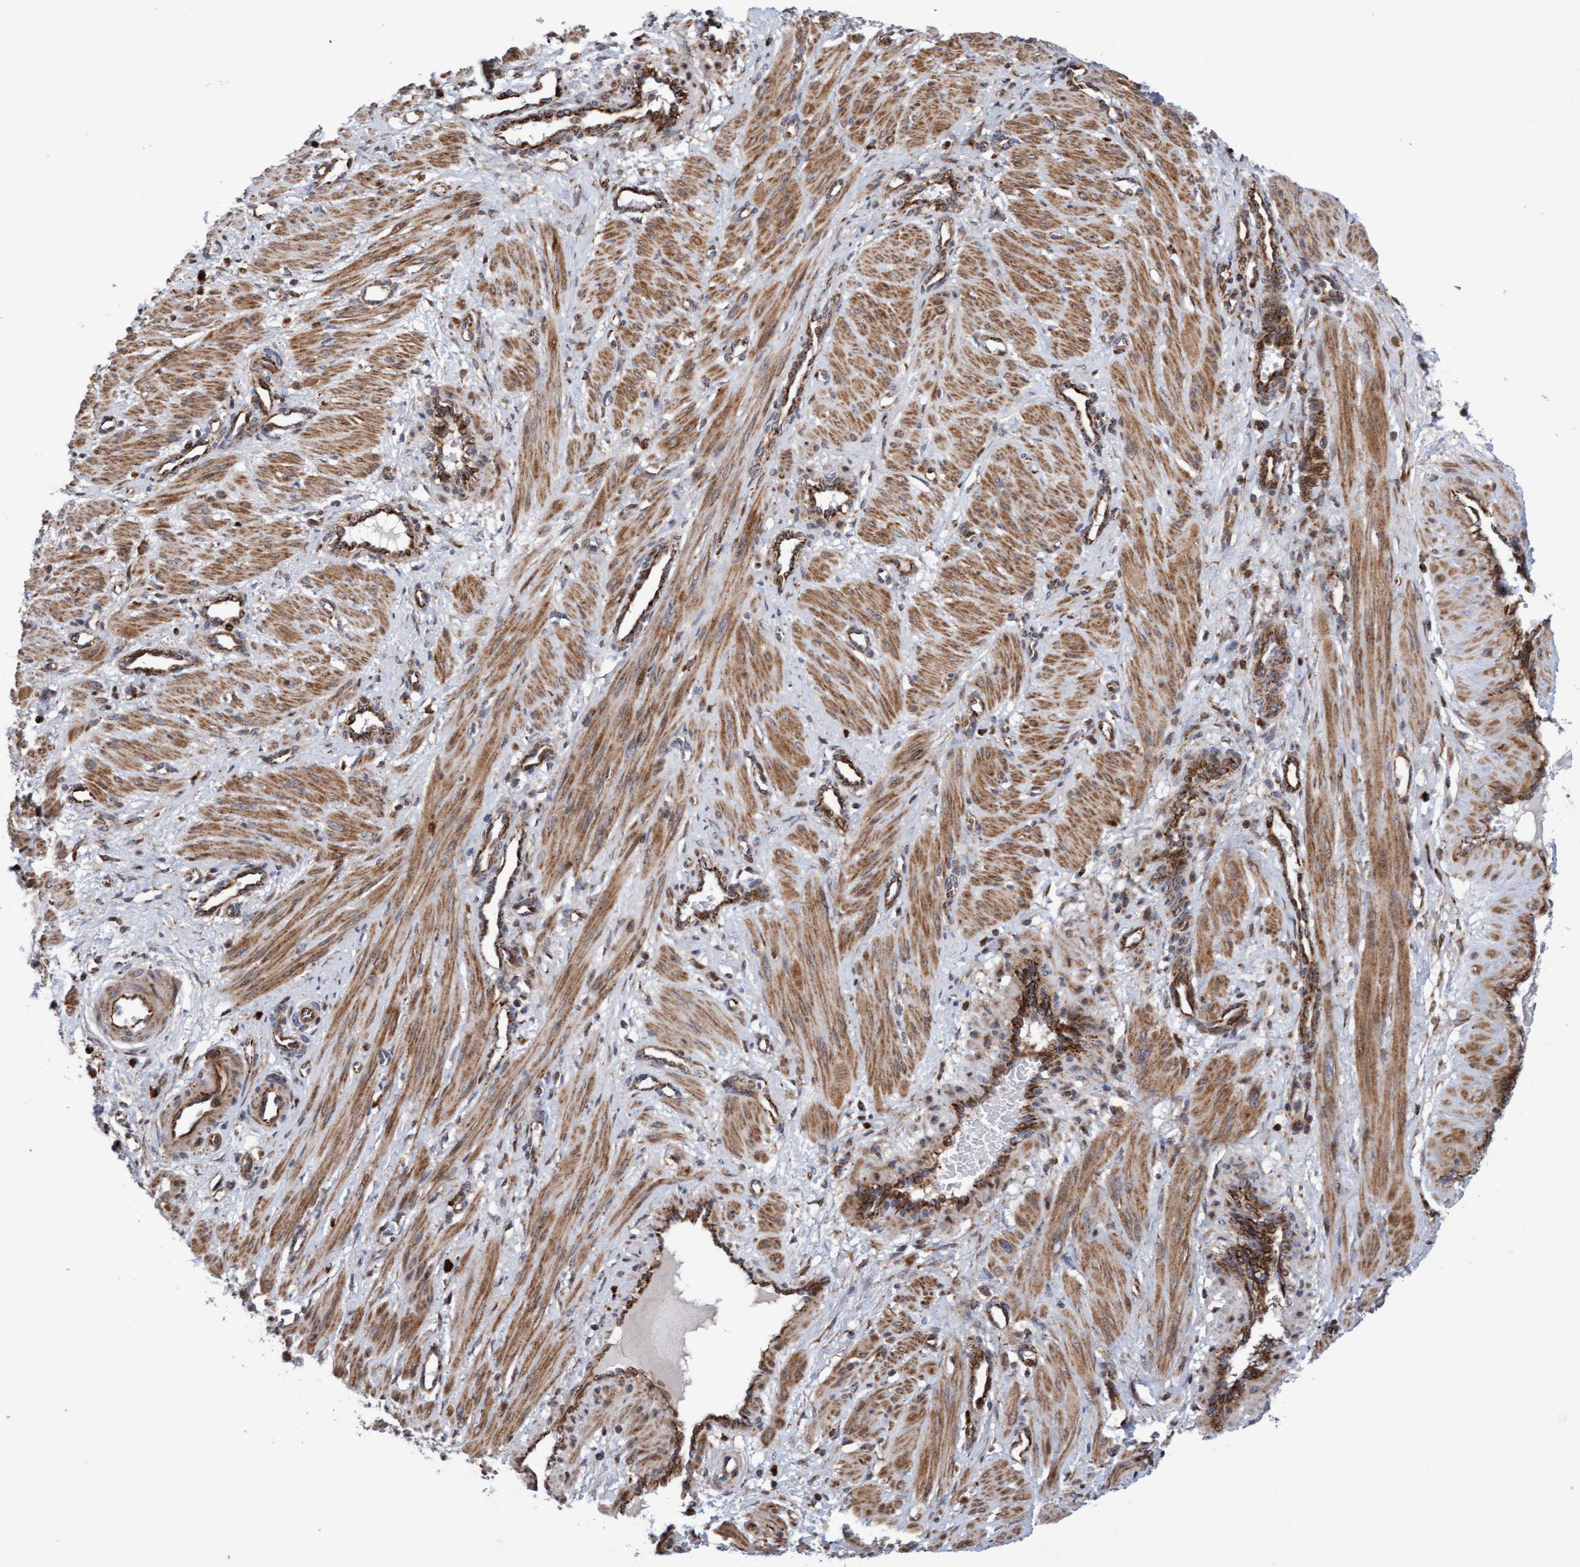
{"staining": {"intensity": "moderate", "quantity": ">75%", "location": "cytoplasmic/membranous"}, "tissue": "smooth muscle", "cell_type": "Smooth muscle cells", "image_type": "normal", "snomed": [{"axis": "morphology", "description": "Normal tissue, NOS"}, {"axis": "topography", "description": "Endometrium"}], "caption": "Smooth muscle stained for a protein displays moderate cytoplasmic/membranous positivity in smooth muscle cells.", "gene": "PECR", "patient": {"sex": "female", "age": 33}}